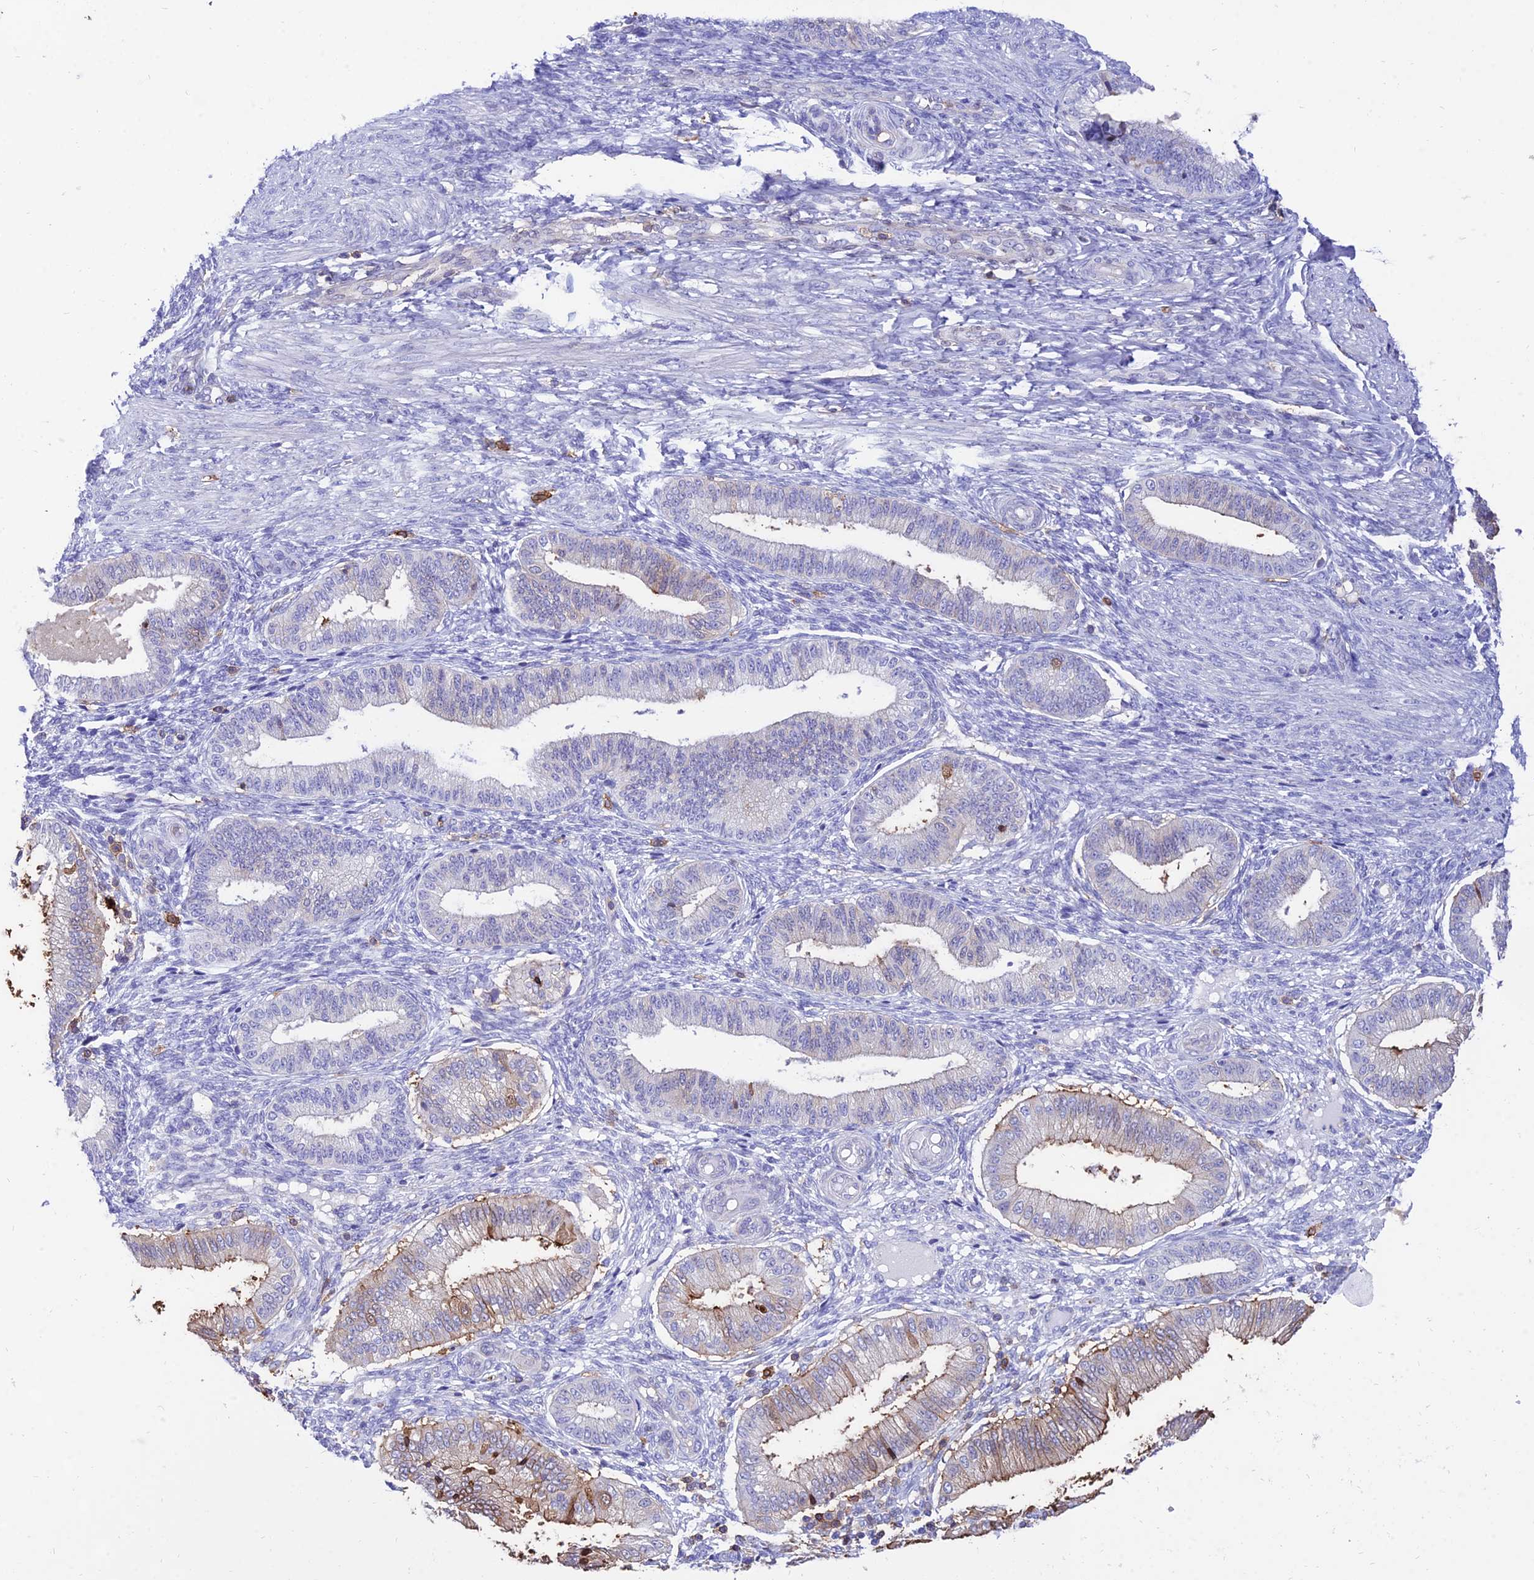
{"staining": {"intensity": "negative", "quantity": "none", "location": "none"}, "tissue": "endometrium", "cell_type": "Cells in endometrial stroma", "image_type": "normal", "snomed": [{"axis": "morphology", "description": "Normal tissue, NOS"}, {"axis": "topography", "description": "Endometrium"}], "caption": "This is an IHC histopathology image of normal human endometrium. There is no expression in cells in endometrial stroma.", "gene": "SREK1IP1", "patient": {"sex": "female", "age": 39}}